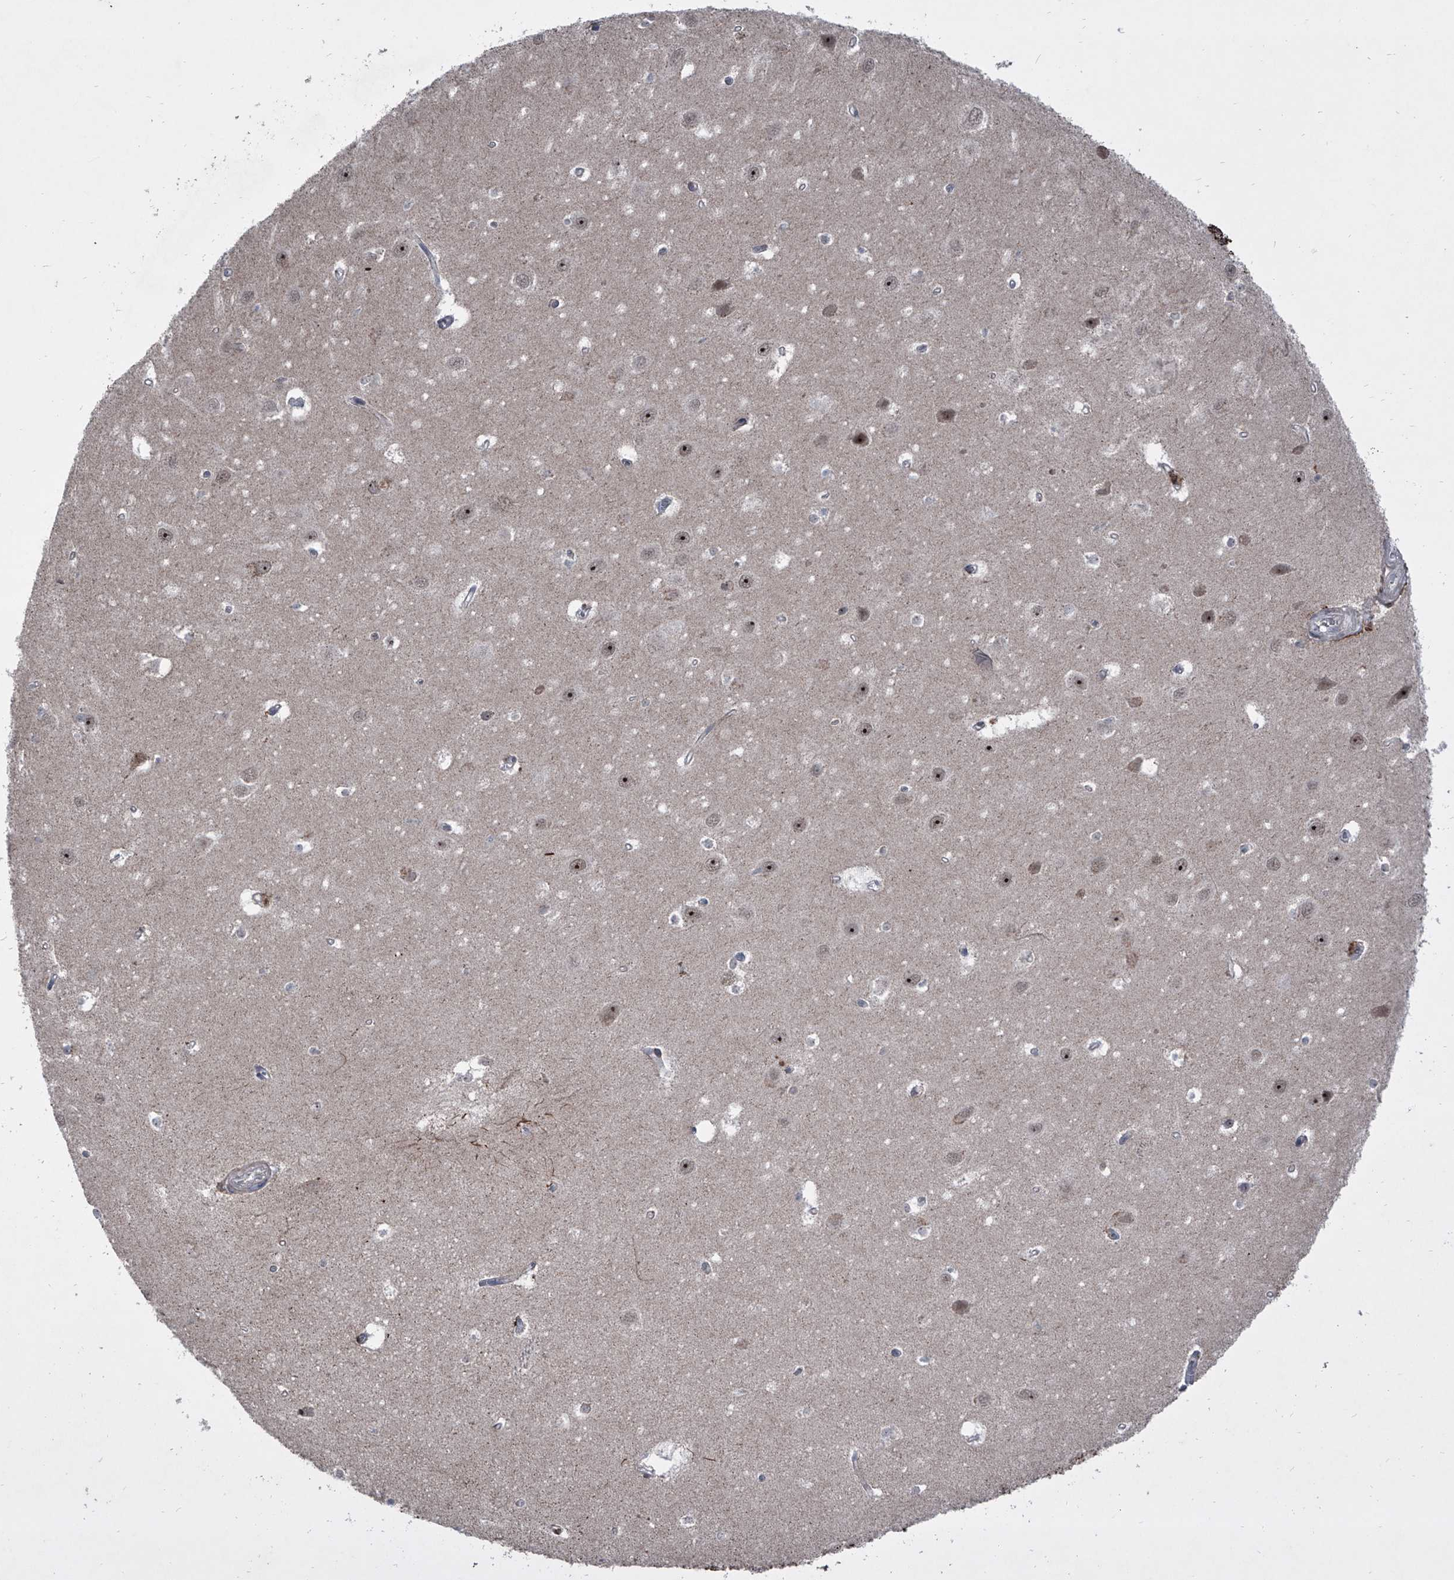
{"staining": {"intensity": "negative", "quantity": "none", "location": "none"}, "tissue": "hippocampus", "cell_type": "Glial cells", "image_type": "normal", "snomed": [{"axis": "morphology", "description": "Normal tissue, NOS"}, {"axis": "topography", "description": "Hippocampus"}], "caption": "Immunohistochemistry (IHC) micrograph of normal human hippocampus stained for a protein (brown), which shows no expression in glial cells. The staining was performed using DAB to visualize the protein expression in brown, while the nuclei were stained in blue with hematoxylin (Magnification: 20x).", "gene": "CEP85L", "patient": {"sex": "female", "age": 64}}